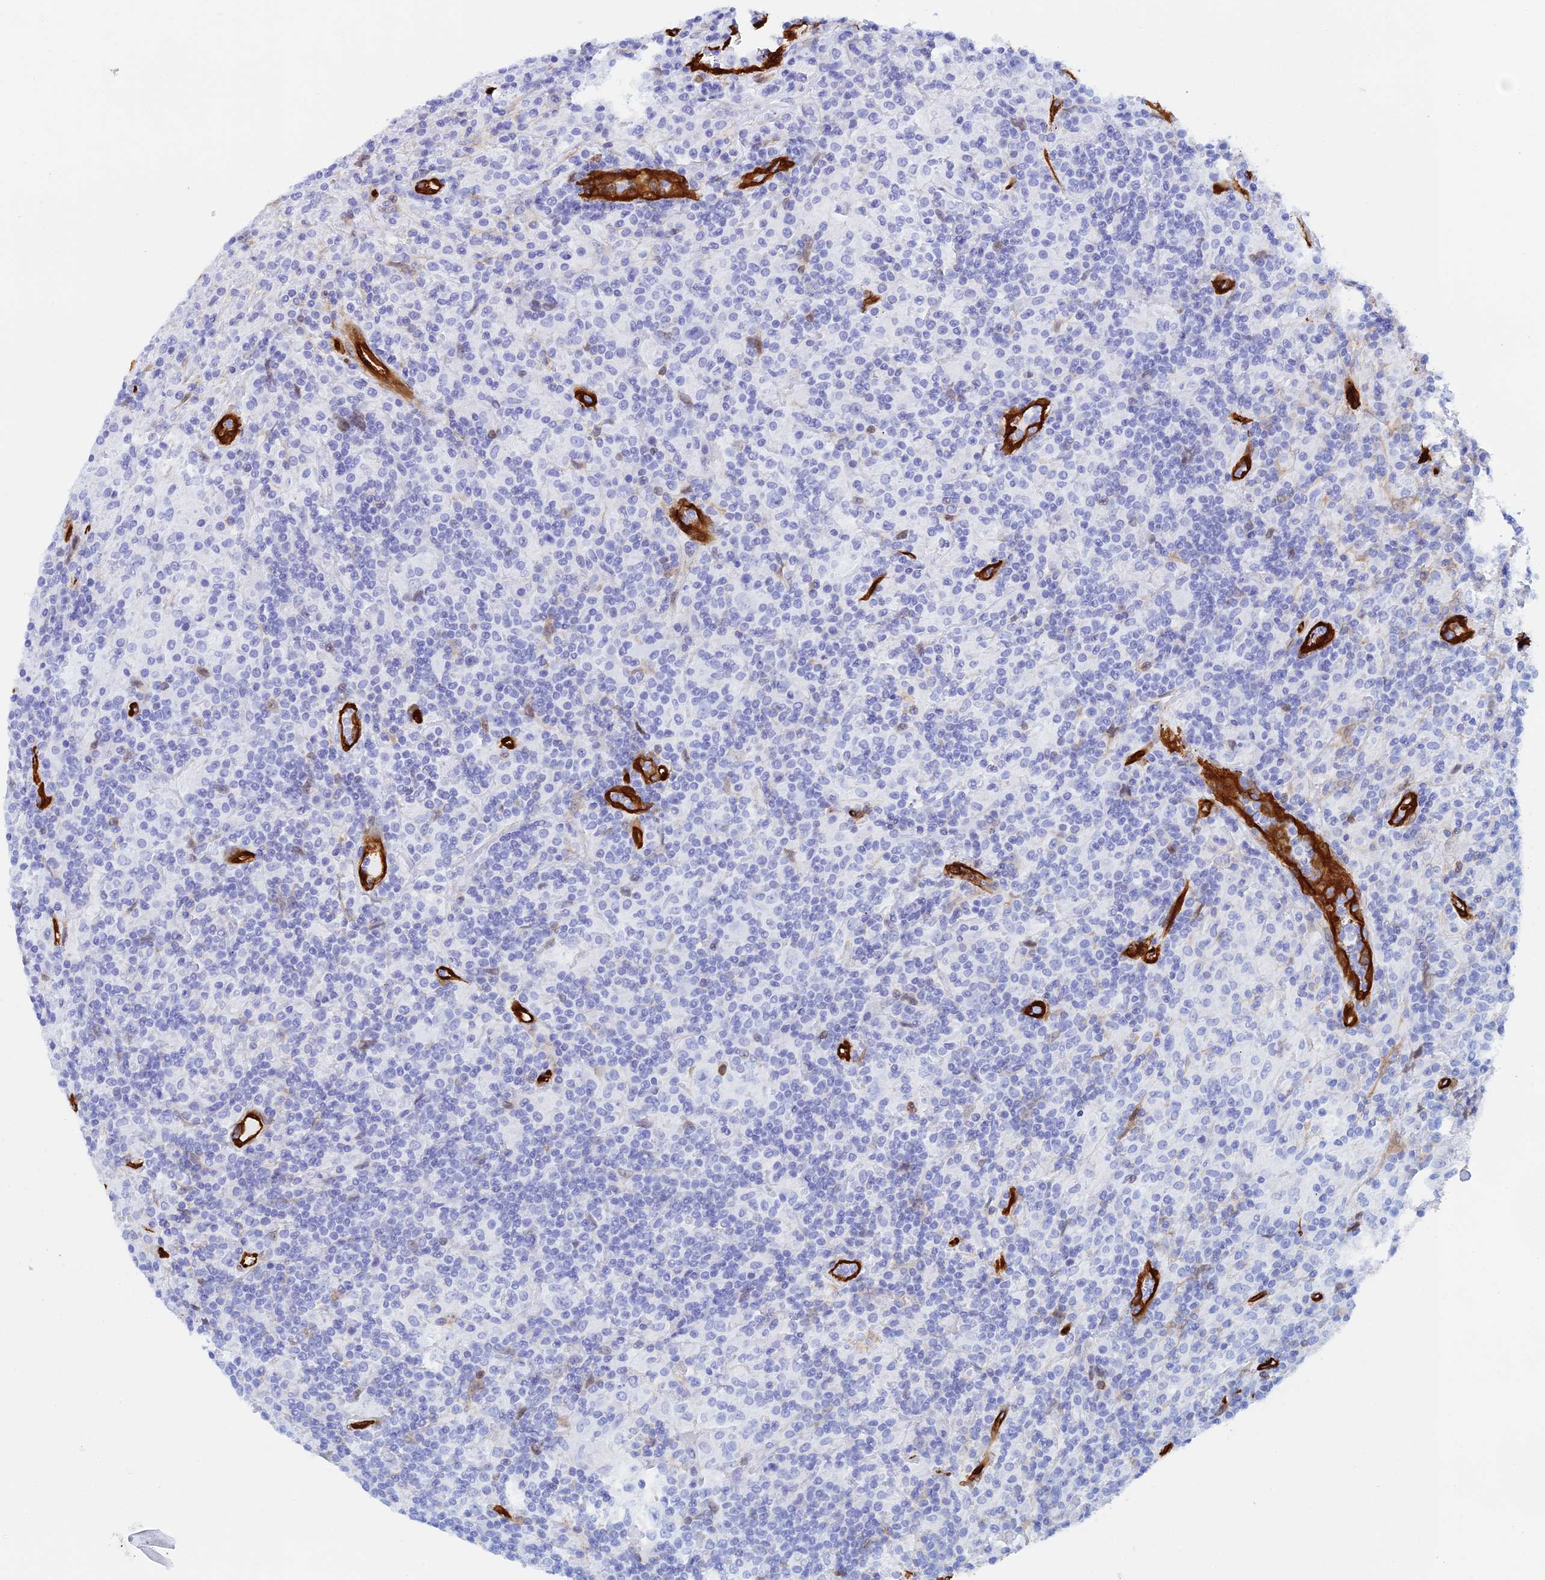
{"staining": {"intensity": "negative", "quantity": "none", "location": "none"}, "tissue": "lymphoma", "cell_type": "Tumor cells", "image_type": "cancer", "snomed": [{"axis": "morphology", "description": "Hodgkin's disease, NOS"}, {"axis": "topography", "description": "Lymph node"}], "caption": "An image of lymphoma stained for a protein reveals no brown staining in tumor cells.", "gene": "CRIP2", "patient": {"sex": "male", "age": 70}}